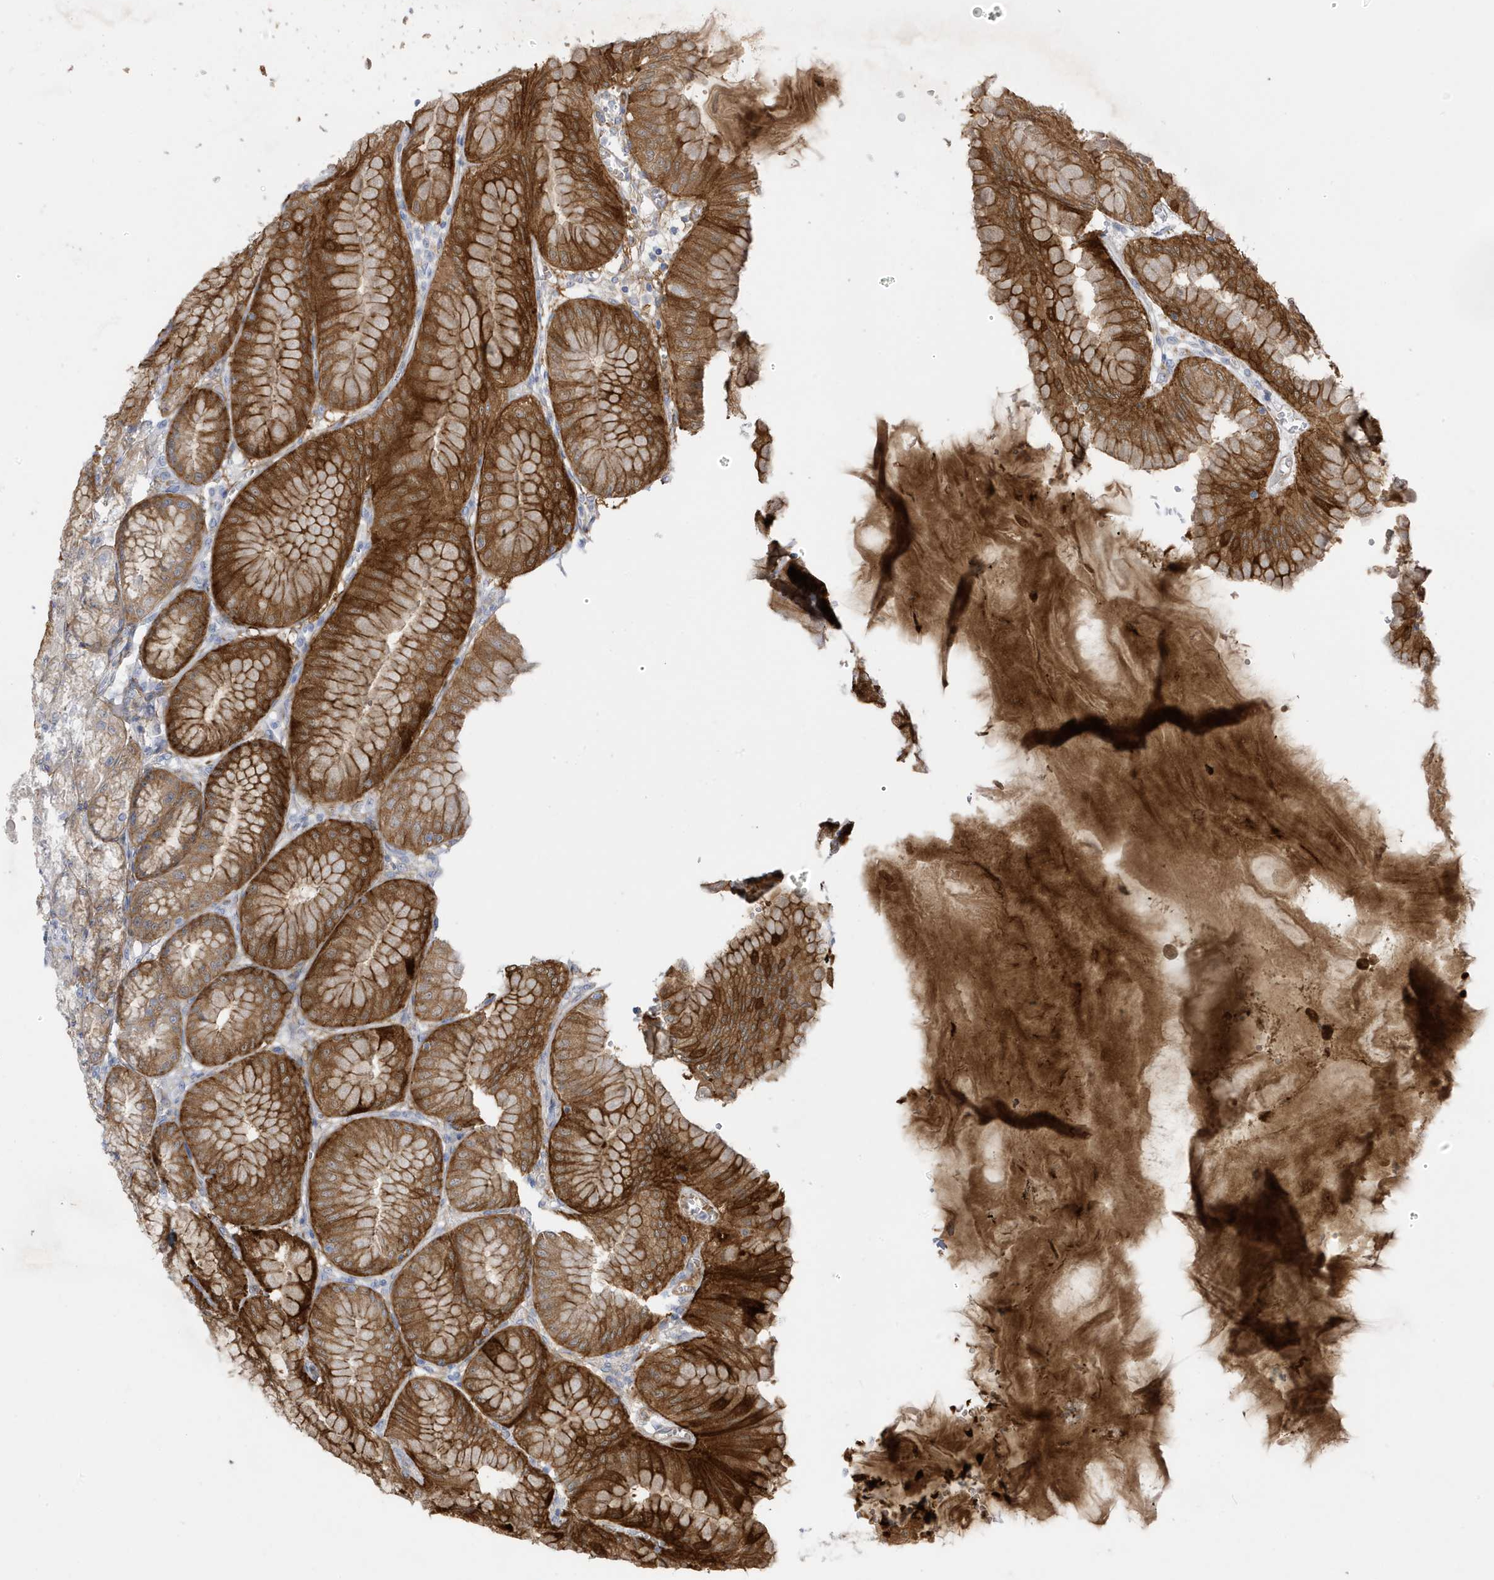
{"staining": {"intensity": "strong", "quantity": "25%-75%", "location": "cytoplasmic/membranous"}, "tissue": "stomach", "cell_type": "Glandular cells", "image_type": "normal", "snomed": [{"axis": "morphology", "description": "Normal tissue, NOS"}, {"axis": "topography", "description": "Stomach, lower"}], "caption": "Protein expression analysis of normal stomach exhibits strong cytoplasmic/membranous positivity in approximately 25%-75% of glandular cells.", "gene": "ATP13A5", "patient": {"sex": "male", "age": 71}}